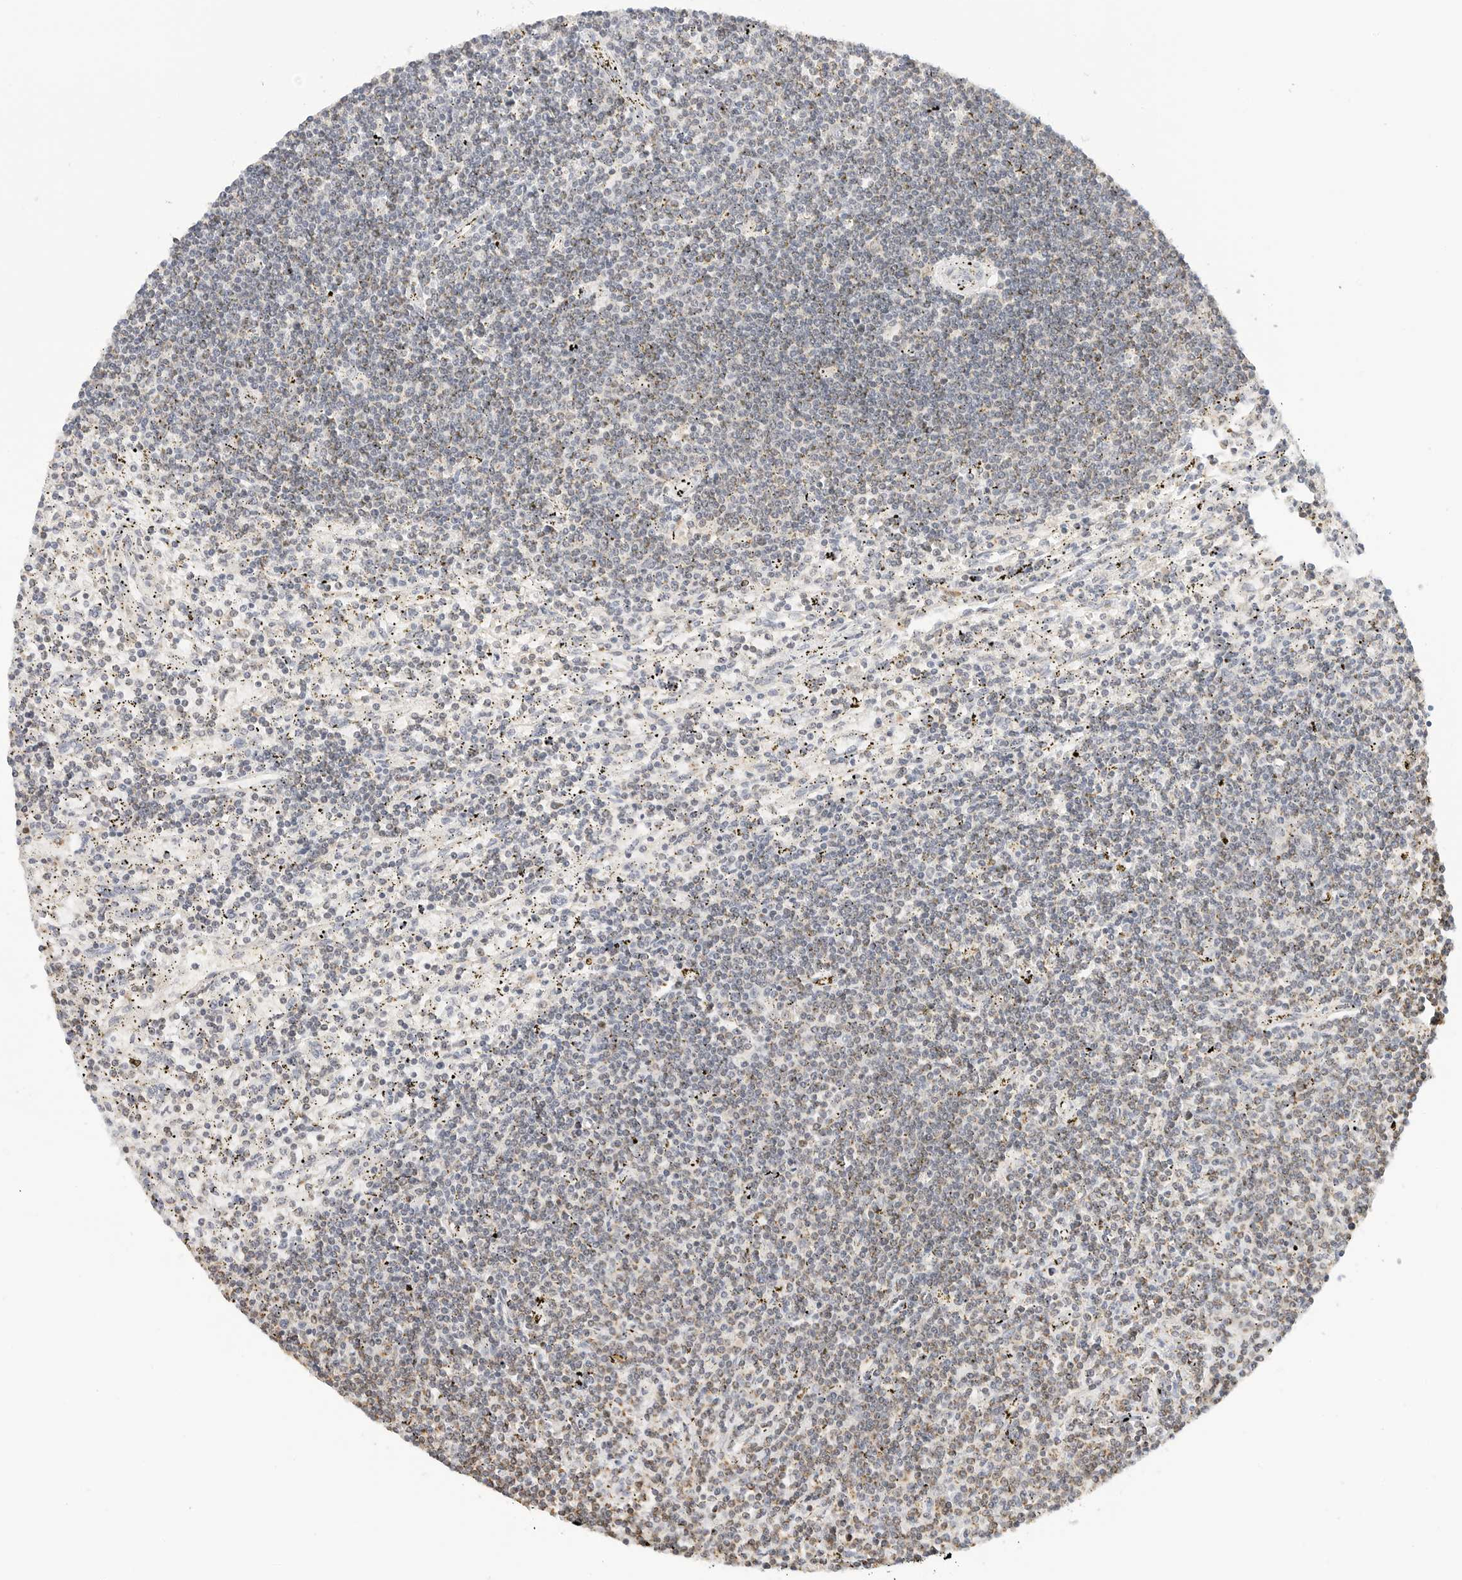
{"staining": {"intensity": "weak", "quantity": "25%-75%", "location": "cytoplasmic/membranous"}, "tissue": "lymphoma", "cell_type": "Tumor cells", "image_type": "cancer", "snomed": [{"axis": "morphology", "description": "Malignant lymphoma, non-Hodgkin's type, Low grade"}, {"axis": "topography", "description": "Spleen"}], "caption": "Weak cytoplasmic/membranous staining is present in approximately 25%-75% of tumor cells in low-grade malignant lymphoma, non-Hodgkin's type.", "gene": "ATL1", "patient": {"sex": "male", "age": 76}}